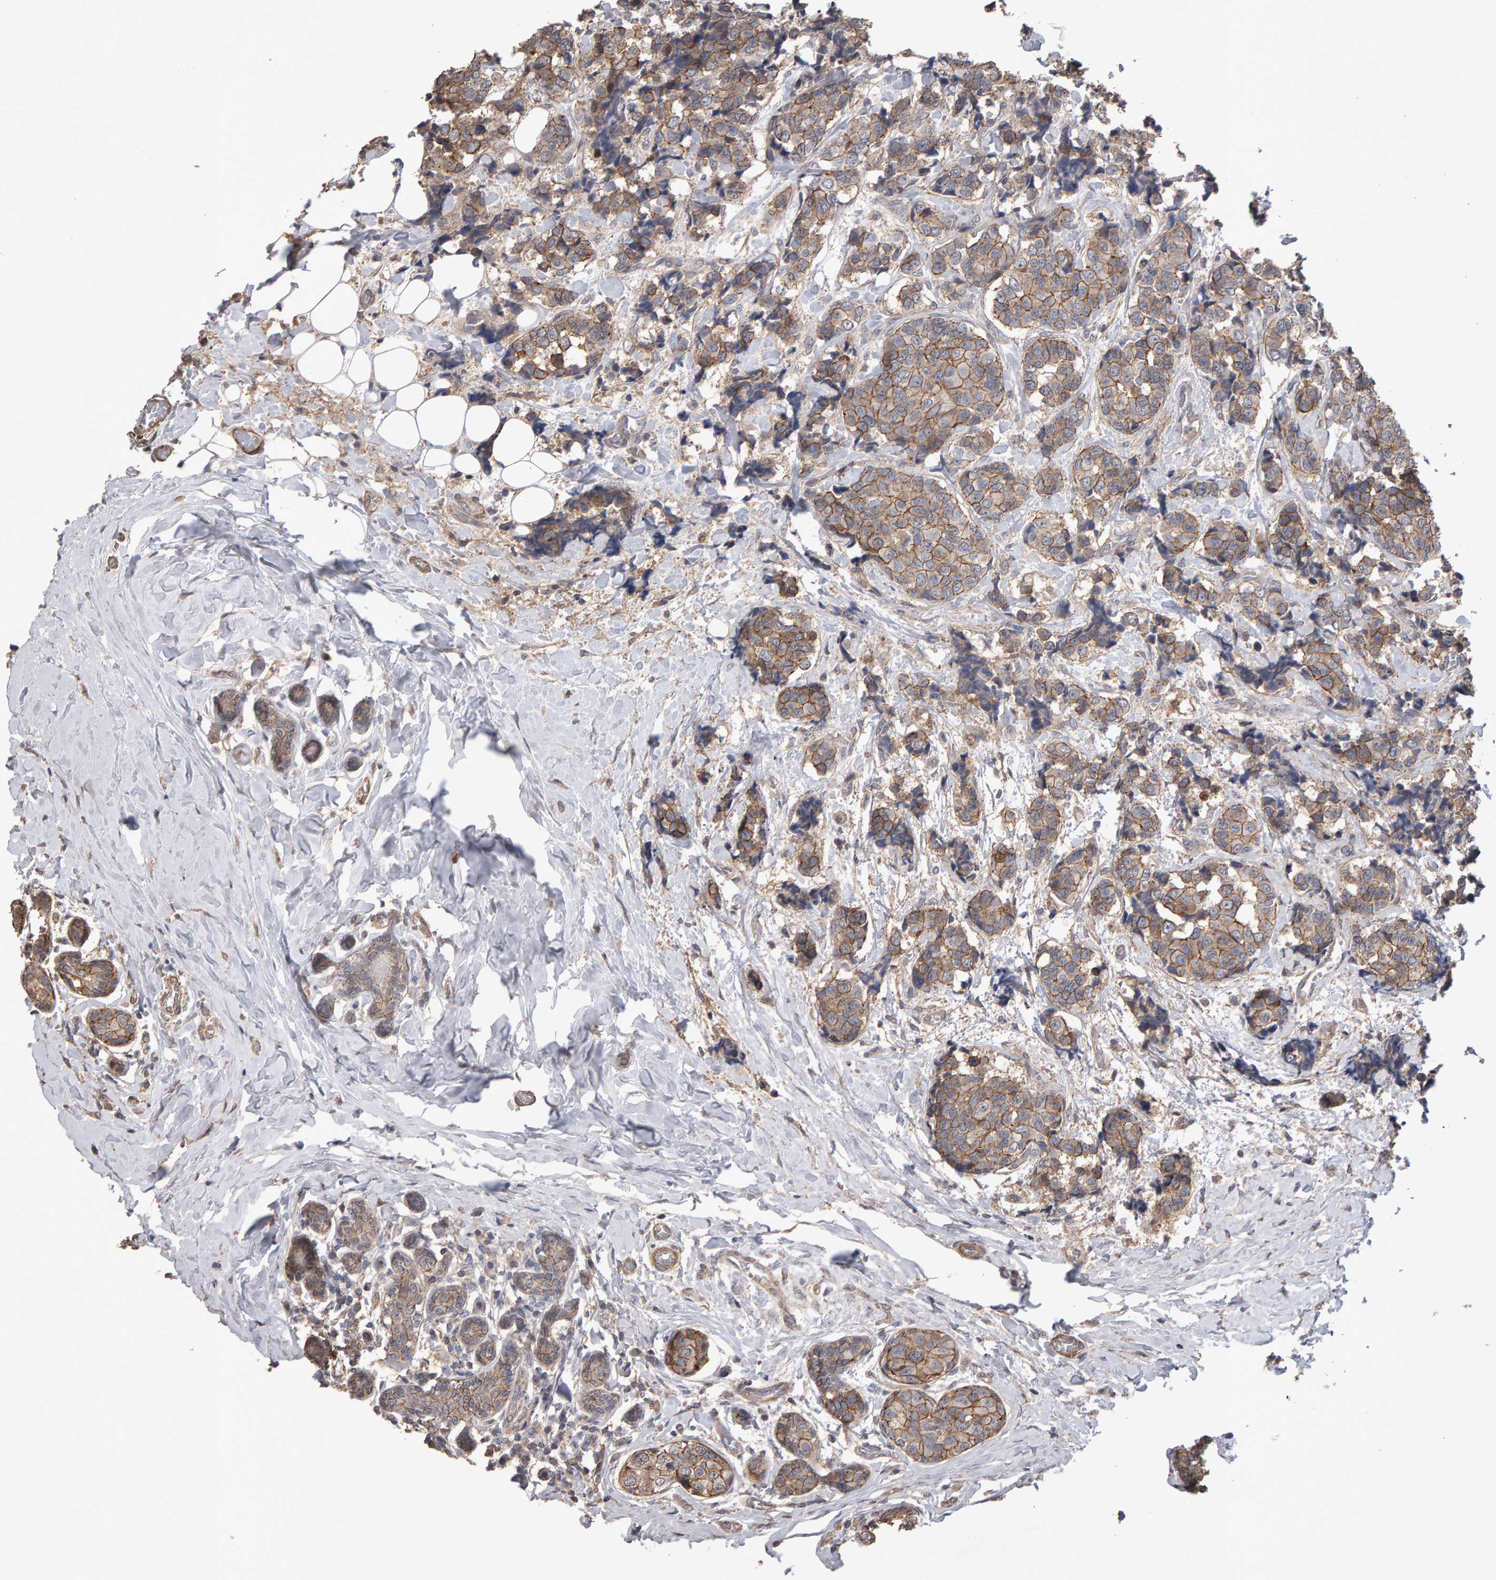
{"staining": {"intensity": "moderate", "quantity": ">75%", "location": "cytoplasmic/membranous"}, "tissue": "breast cancer", "cell_type": "Tumor cells", "image_type": "cancer", "snomed": [{"axis": "morphology", "description": "Normal tissue, NOS"}, {"axis": "morphology", "description": "Duct carcinoma"}, {"axis": "topography", "description": "Breast"}], "caption": "A brown stain labels moderate cytoplasmic/membranous positivity of a protein in human breast cancer (invasive ductal carcinoma) tumor cells. The staining was performed using DAB, with brown indicating positive protein expression. Nuclei are stained blue with hematoxylin.", "gene": "SCRIB", "patient": {"sex": "female", "age": 43}}